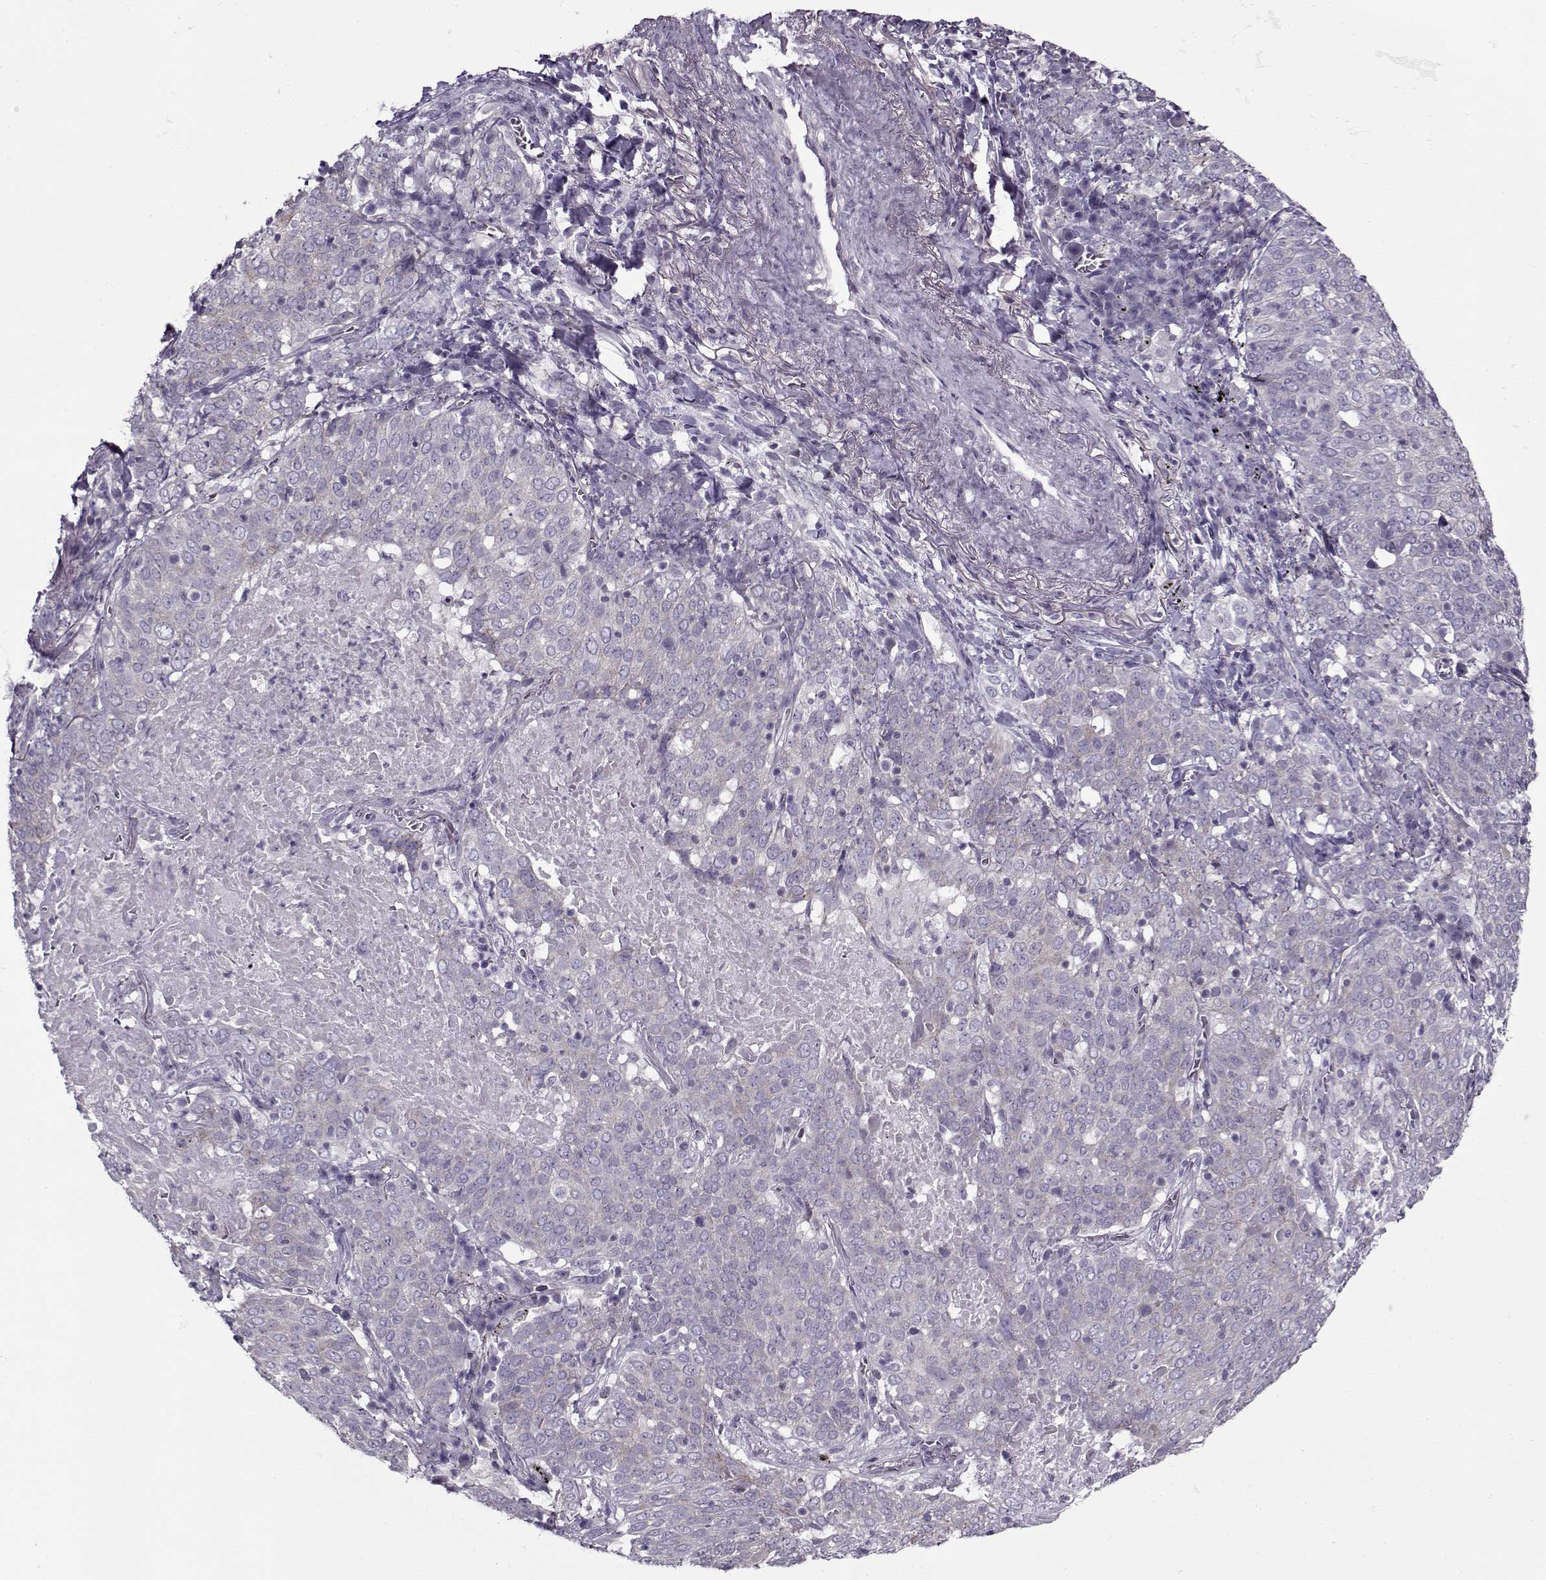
{"staining": {"intensity": "weak", "quantity": ">75%", "location": "cytoplasmic/membranous"}, "tissue": "lung cancer", "cell_type": "Tumor cells", "image_type": "cancer", "snomed": [{"axis": "morphology", "description": "Squamous cell carcinoma, NOS"}, {"axis": "topography", "description": "Lung"}], "caption": "Protein analysis of lung squamous cell carcinoma tissue displays weak cytoplasmic/membranous expression in approximately >75% of tumor cells. (DAB IHC, brown staining for protein, blue staining for nuclei).", "gene": "PP2D1", "patient": {"sex": "male", "age": 82}}